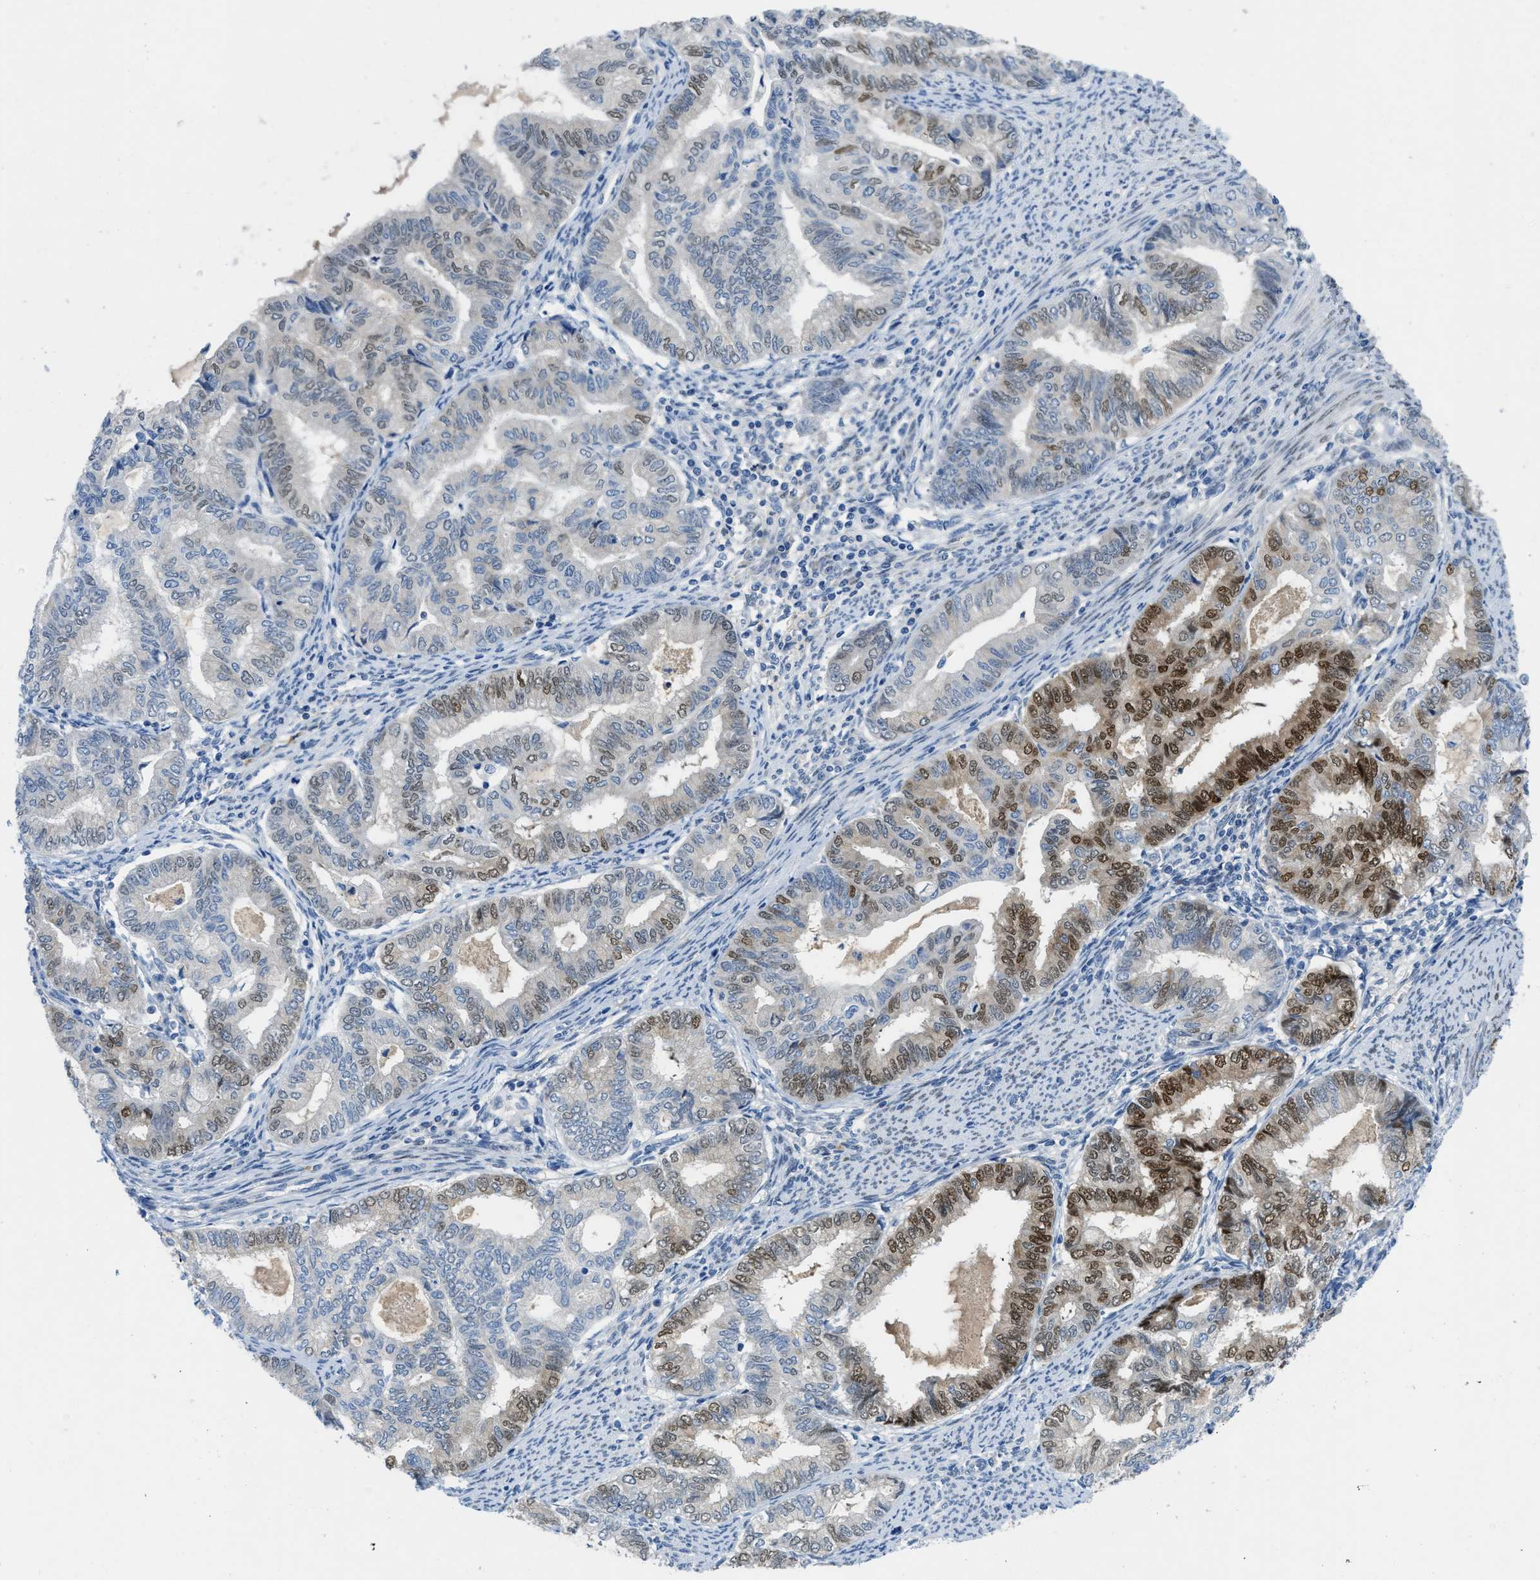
{"staining": {"intensity": "strong", "quantity": "25%-75%", "location": "nuclear"}, "tissue": "endometrial cancer", "cell_type": "Tumor cells", "image_type": "cancer", "snomed": [{"axis": "morphology", "description": "Adenocarcinoma, NOS"}, {"axis": "topography", "description": "Endometrium"}], "caption": "Endometrial adenocarcinoma stained with DAB immunohistochemistry exhibits high levels of strong nuclear staining in approximately 25%-75% of tumor cells.", "gene": "PGR", "patient": {"sex": "female", "age": 79}}